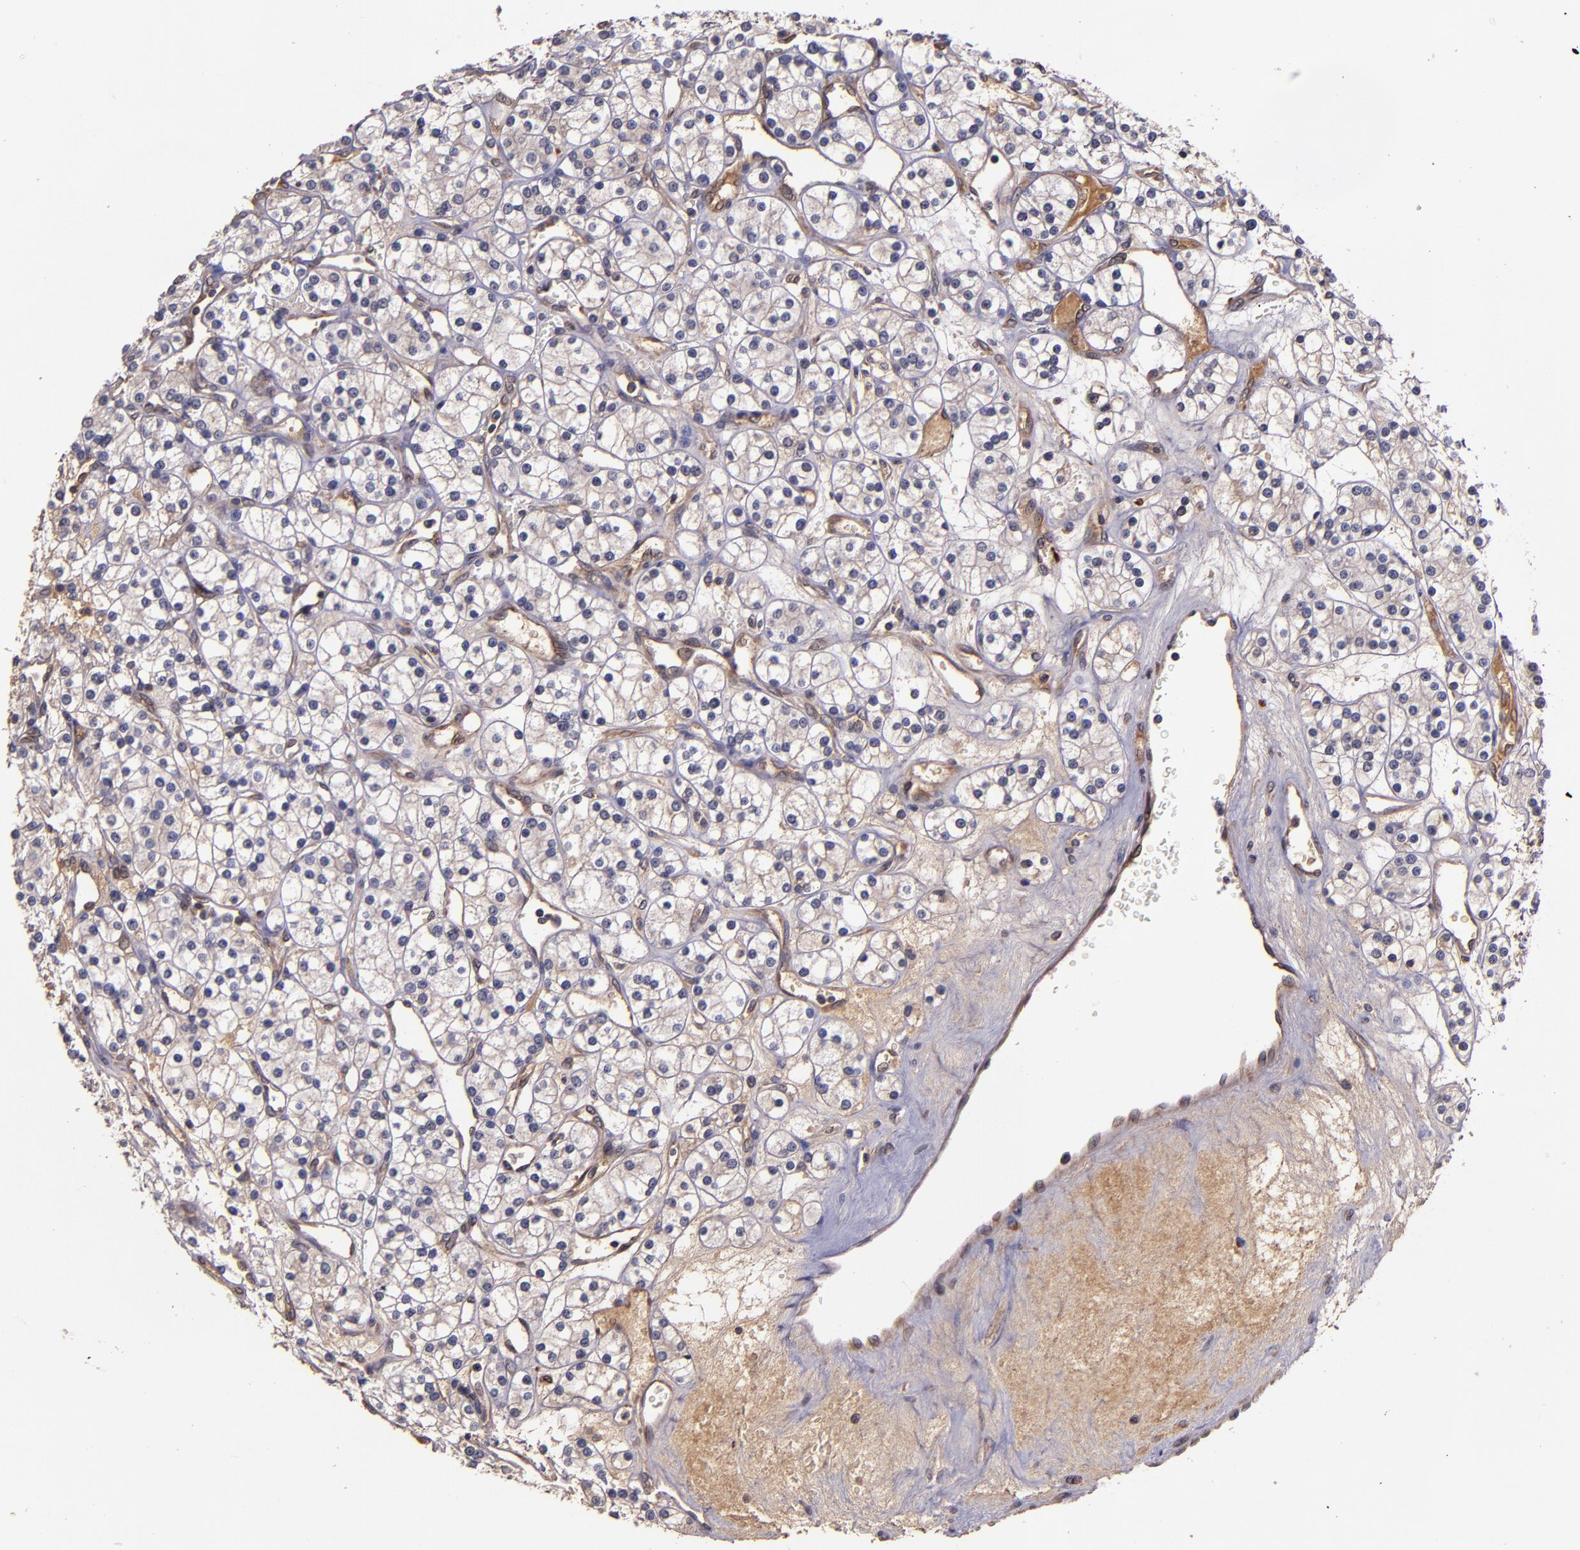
{"staining": {"intensity": "weak", "quantity": "25%-75%", "location": "cytoplasmic/membranous"}, "tissue": "renal cancer", "cell_type": "Tumor cells", "image_type": "cancer", "snomed": [{"axis": "morphology", "description": "Adenocarcinoma, NOS"}, {"axis": "topography", "description": "Kidney"}], "caption": "Weak cytoplasmic/membranous expression for a protein is seen in about 25%-75% of tumor cells of renal cancer (adenocarcinoma) using immunohistochemistry (IHC).", "gene": "PRAF2", "patient": {"sex": "female", "age": 62}}